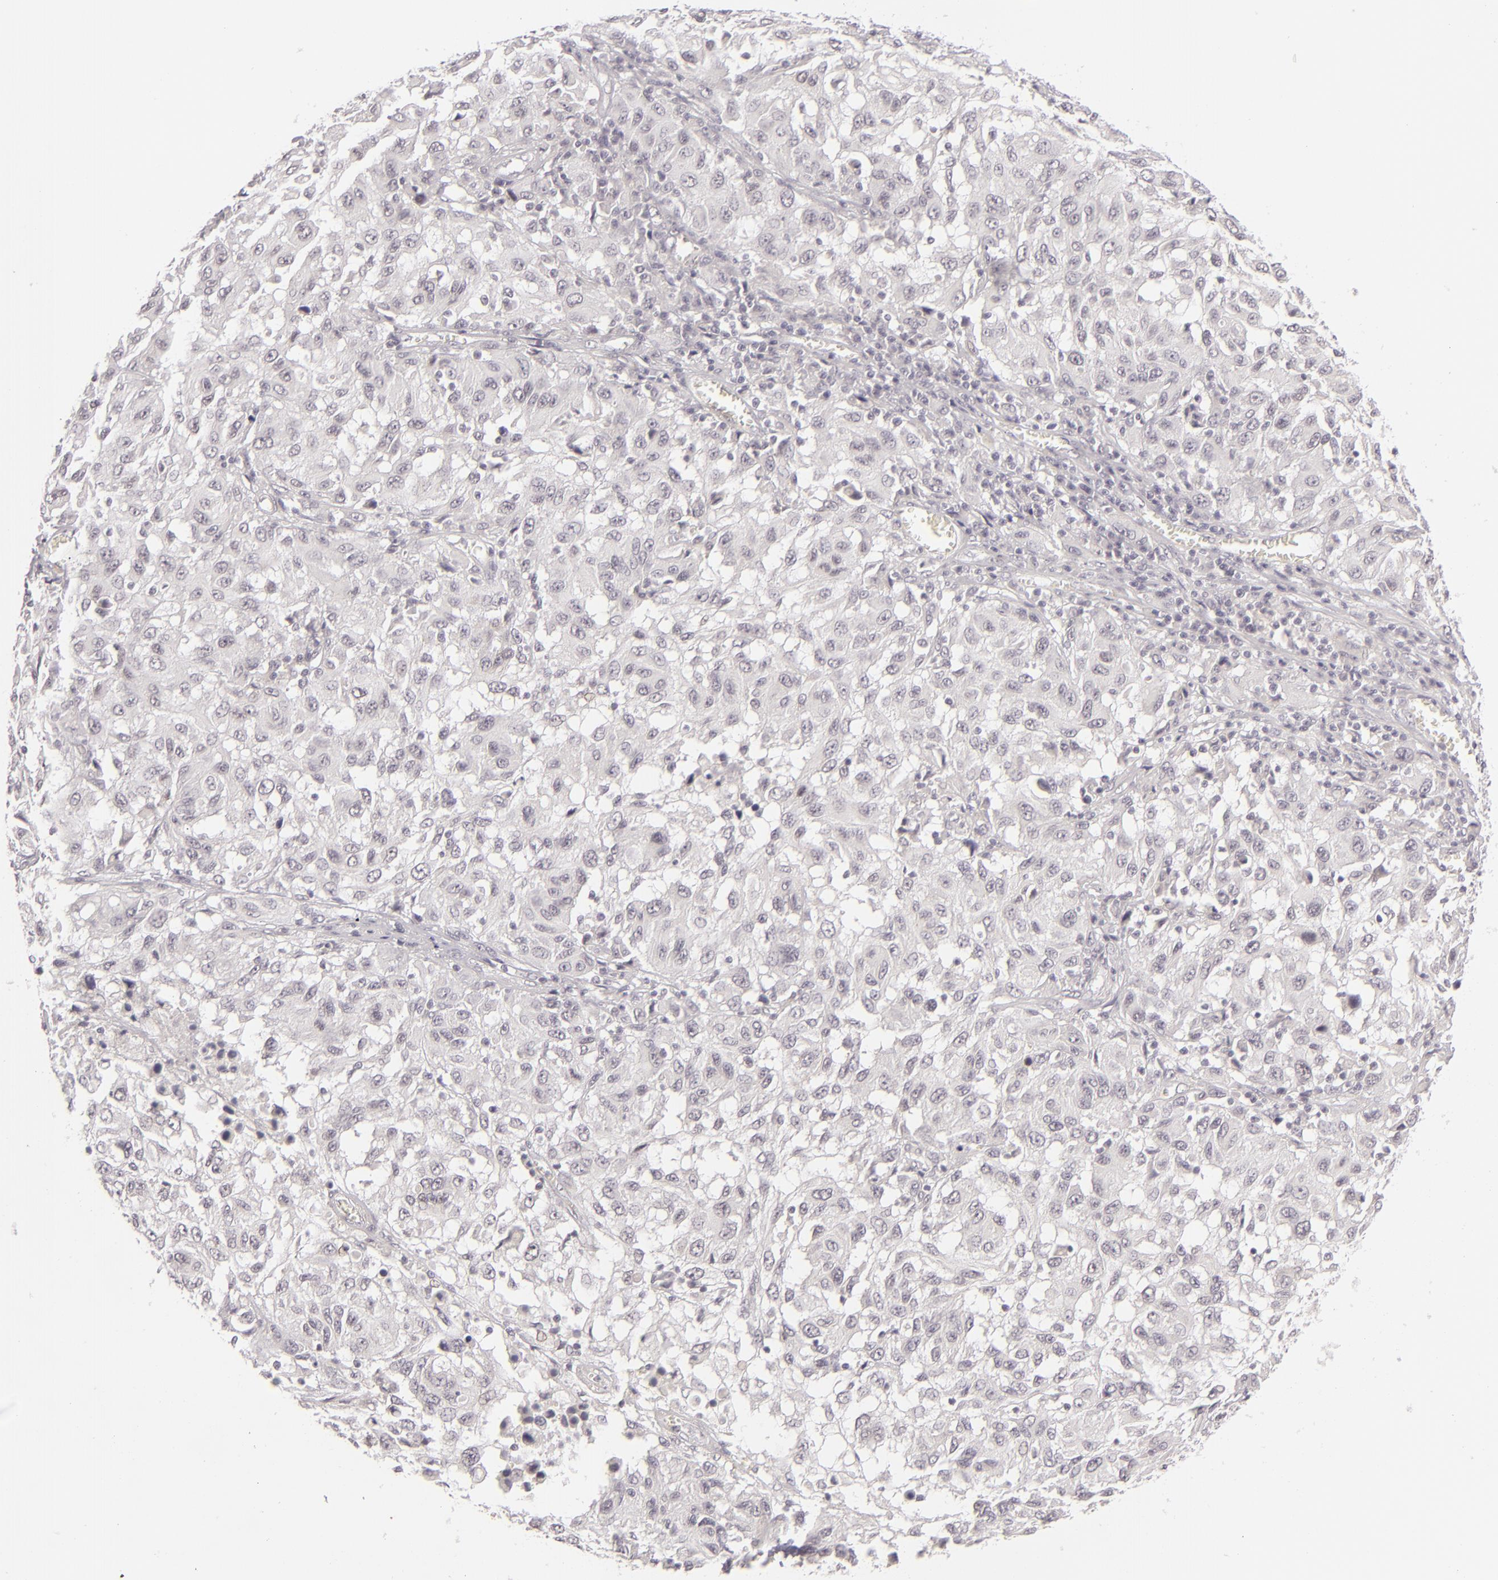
{"staining": {"intensity": "negative", "quantity": "none", "location": "none"}, "tissue": "melanoma", "cell_type": "Tumor cells", "image_type": "cancer", "snomed": [{"axis": "morphology", "description": "Malignant melanoma, NOS"}, {"axis": "topography", "description": "Skin"}], "caption": "DAB immunohistochemical staining of melanoma demonstrates no significant positivity in tumor cells. The staining is performed using DAB brown chromogen with nuclei counter-stained in using hematoxylin.", "gene": "DLG3", "patient": {"sex": "female", "age": 77}}